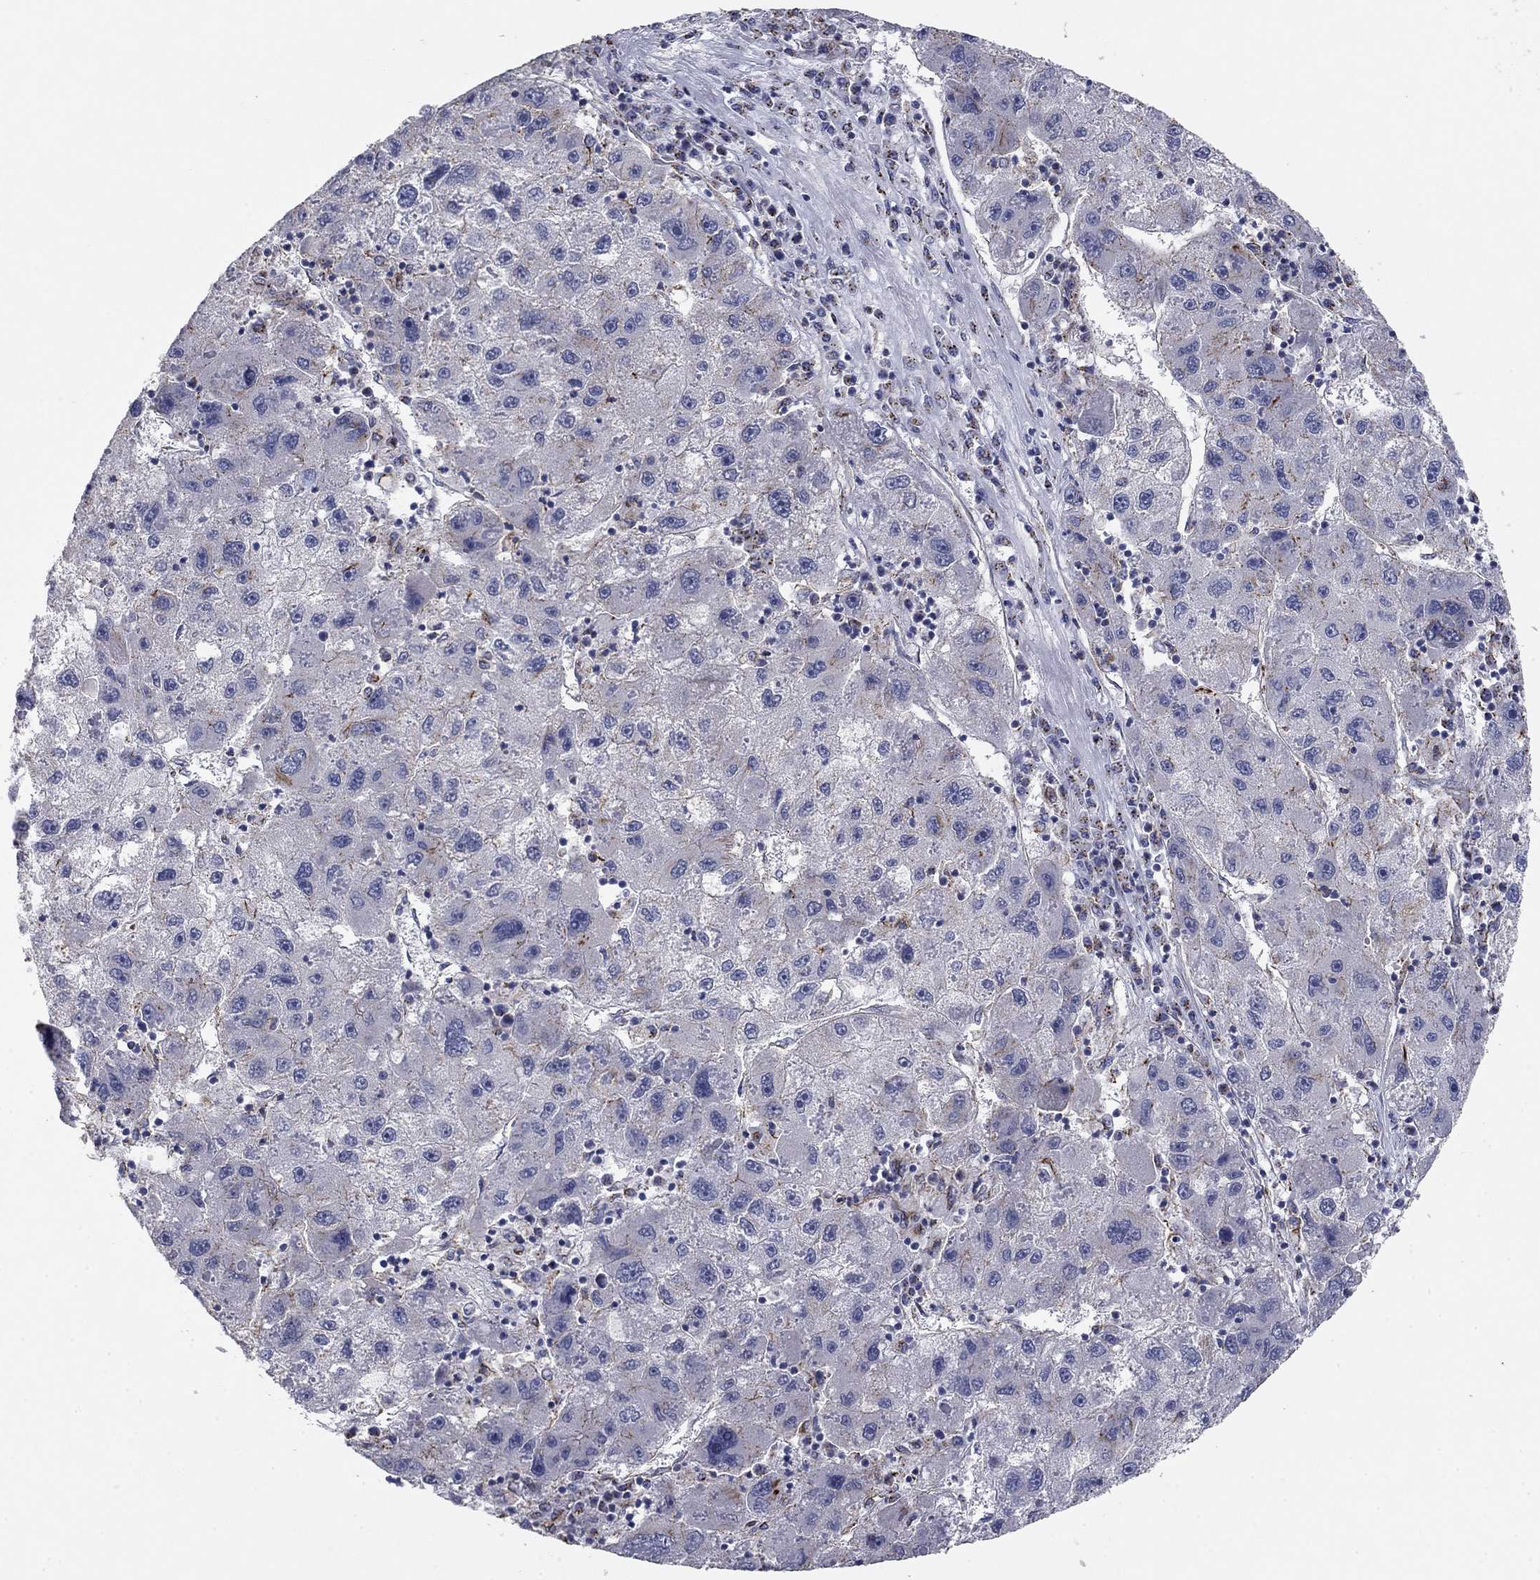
{"staining": {"intensity": "negative", "quantity": "none", "location": "none"}, "tissue": "liver cancer", "cell_type": "Tumor cells", "image_type": "cancer", "snomed": [{"axis": "morphology", "description": "Carcinoma, Hepatocellular, NOS"}, {"axis": "topography", "description": "Liver"}], "caption": "DAB (3,3'-diaminobenzidine) immunohistochemical staining of human liver cancer demonstrates no significant expression in tumor cells.", "gene": "SEPTIN3", "patient": {"sex": "male", "age": 75}}